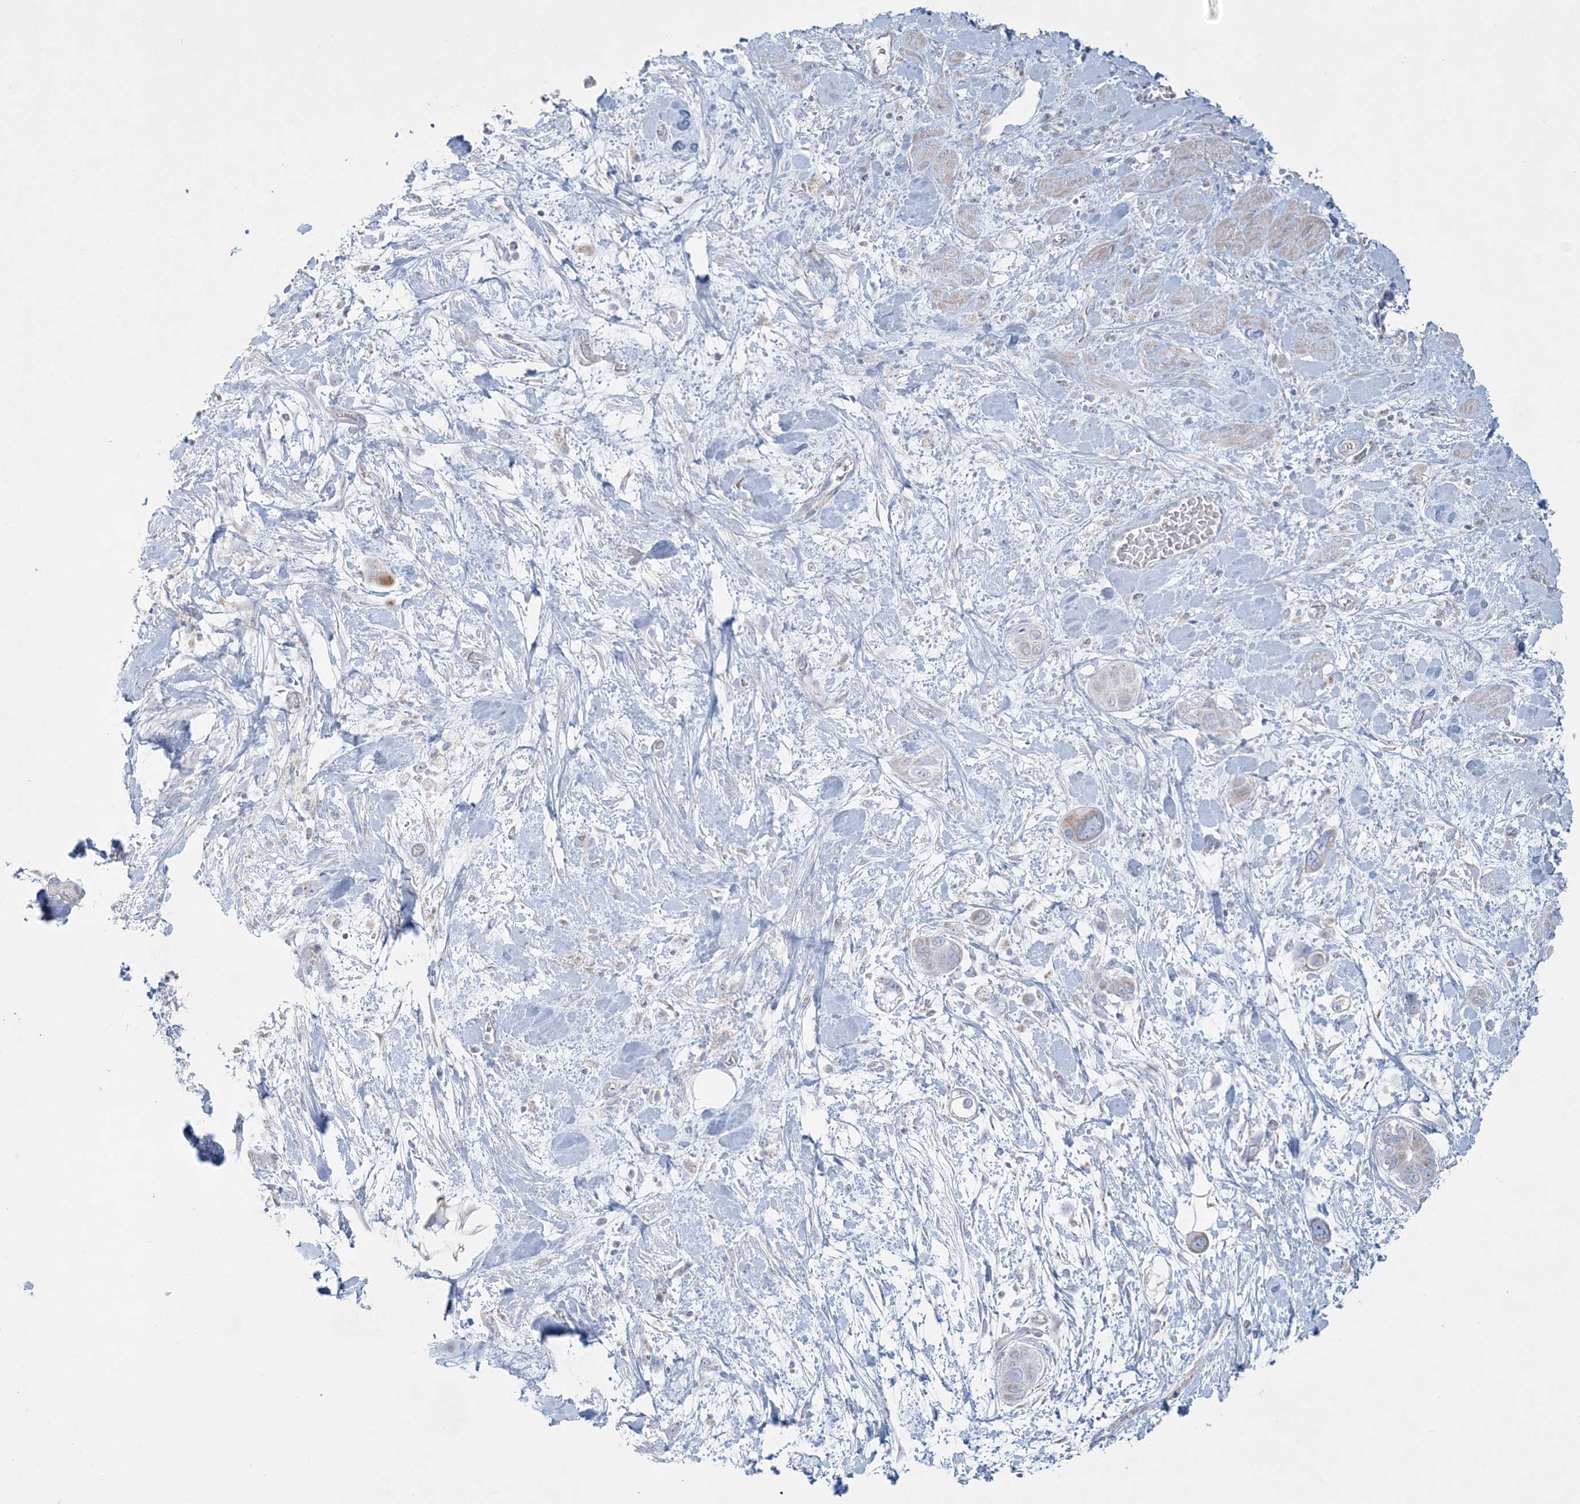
{"staining": {"intensity": "weak", "quantity": "<25%", "location": "cytoplasmic/membranous"}, "tissue": "pancreatic cancer", "cell_type": "Tumor cells", "image_type": "cancer", "snomed": [{"axis": "morphology", "description": "Adenocarcinoma, NOS"}, {"axis": "topography", "description": "Pancreas"}], "caption": "Tumor cells are negative for brown protein staining in adenocarcinoma (pancreatic).", "gene": "TBC1D7", "patient": {"sex": "male", "age": 68}}